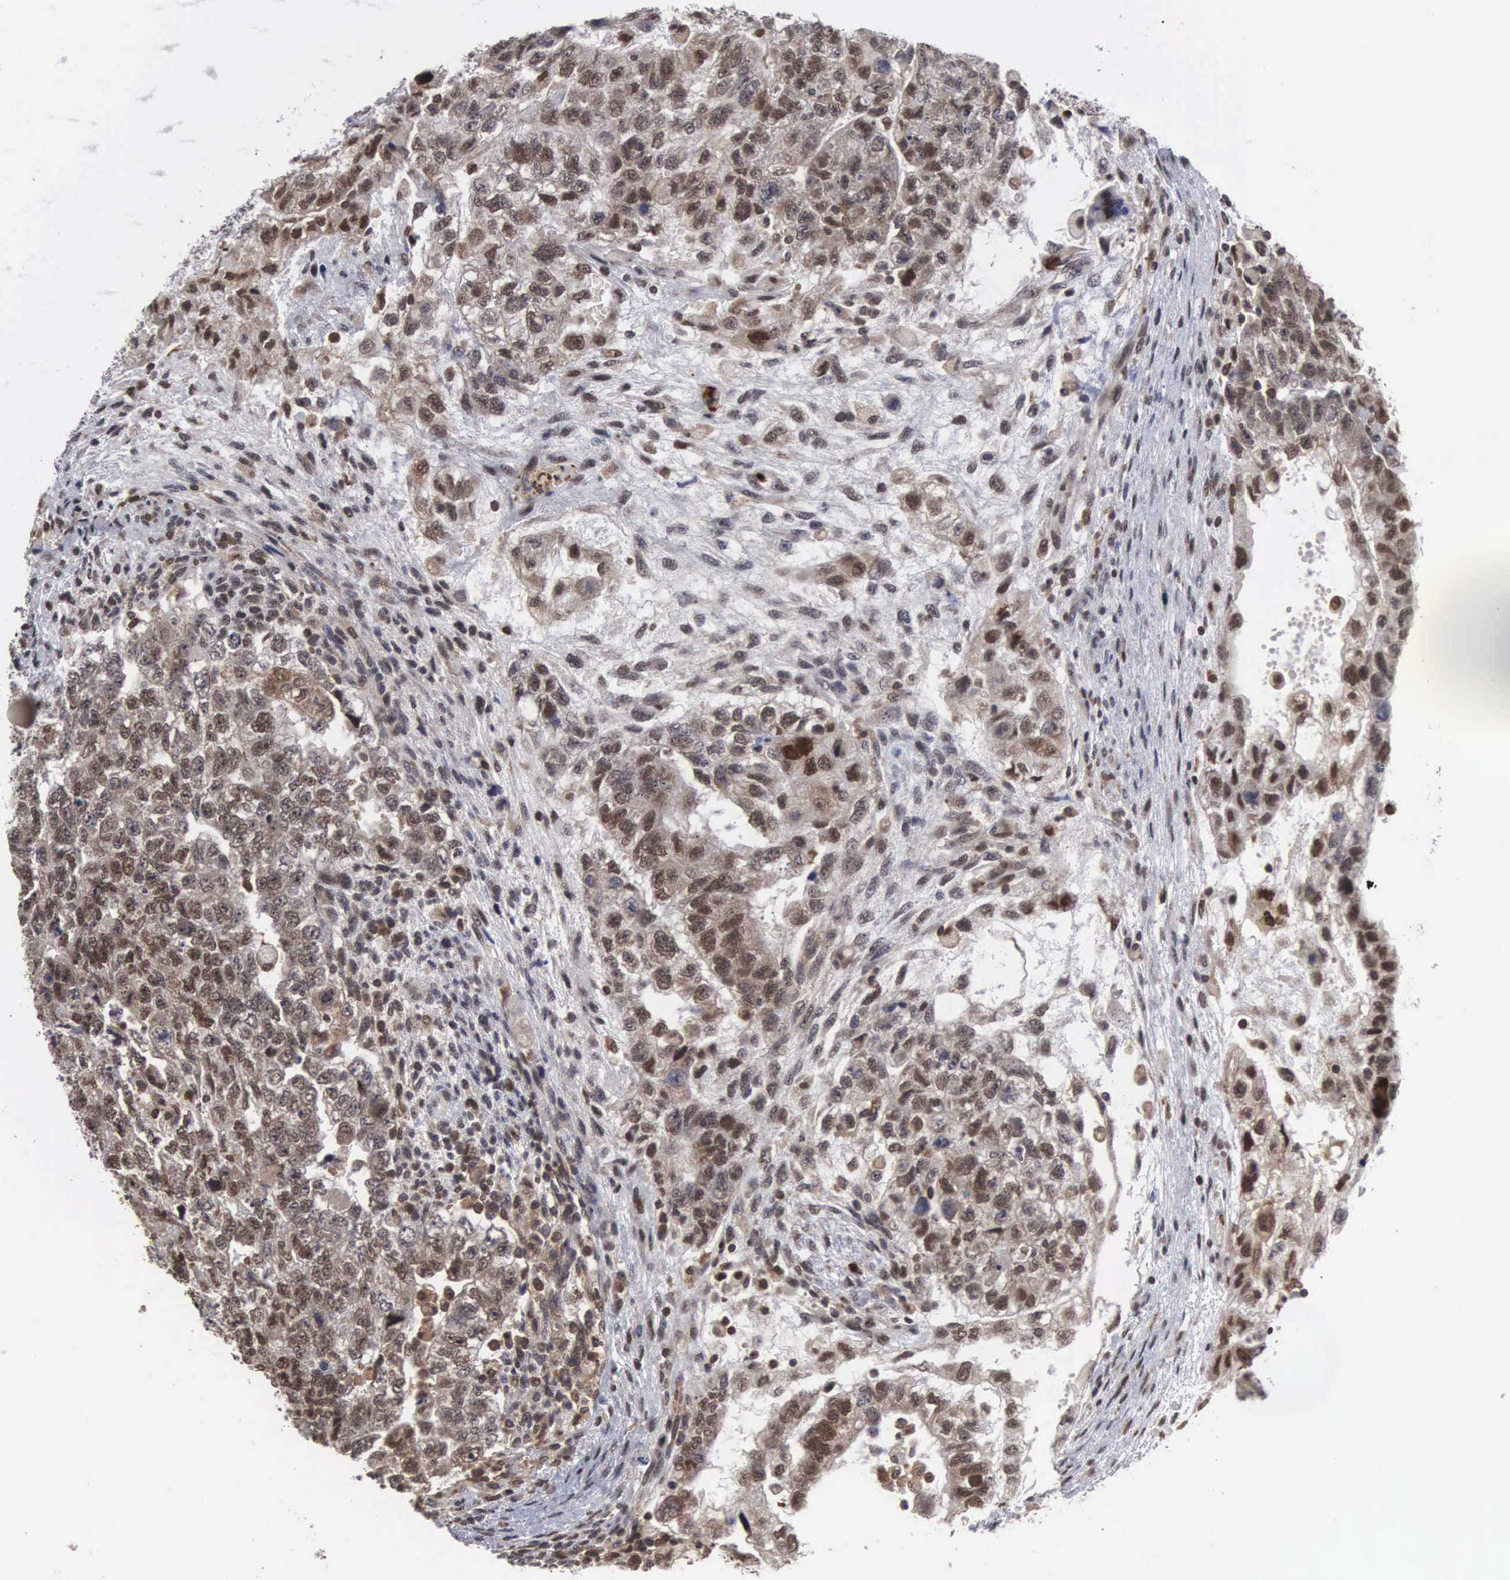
{"staining": {"intensity": "moderate", "quantity": ">75%", "location": "nuclear"}, "tissue": "testis cancer", "cell_type": "Tumor cells", "image_type": "cancer", "snomed": [{"axis": "morphology", "description": "Carcinoma, Embryonal, NOS"}, {"axis": "topography", "description": "Testis"}], "caption": "Testis cancer (embryonal carcinoma) stained with immunohistochemistry (IHC) exhibits moderate nuclear positivity in about >75% of tumor cells.", "gene": "TRMT5", "patient": {"sex": "male", "age": 36}}